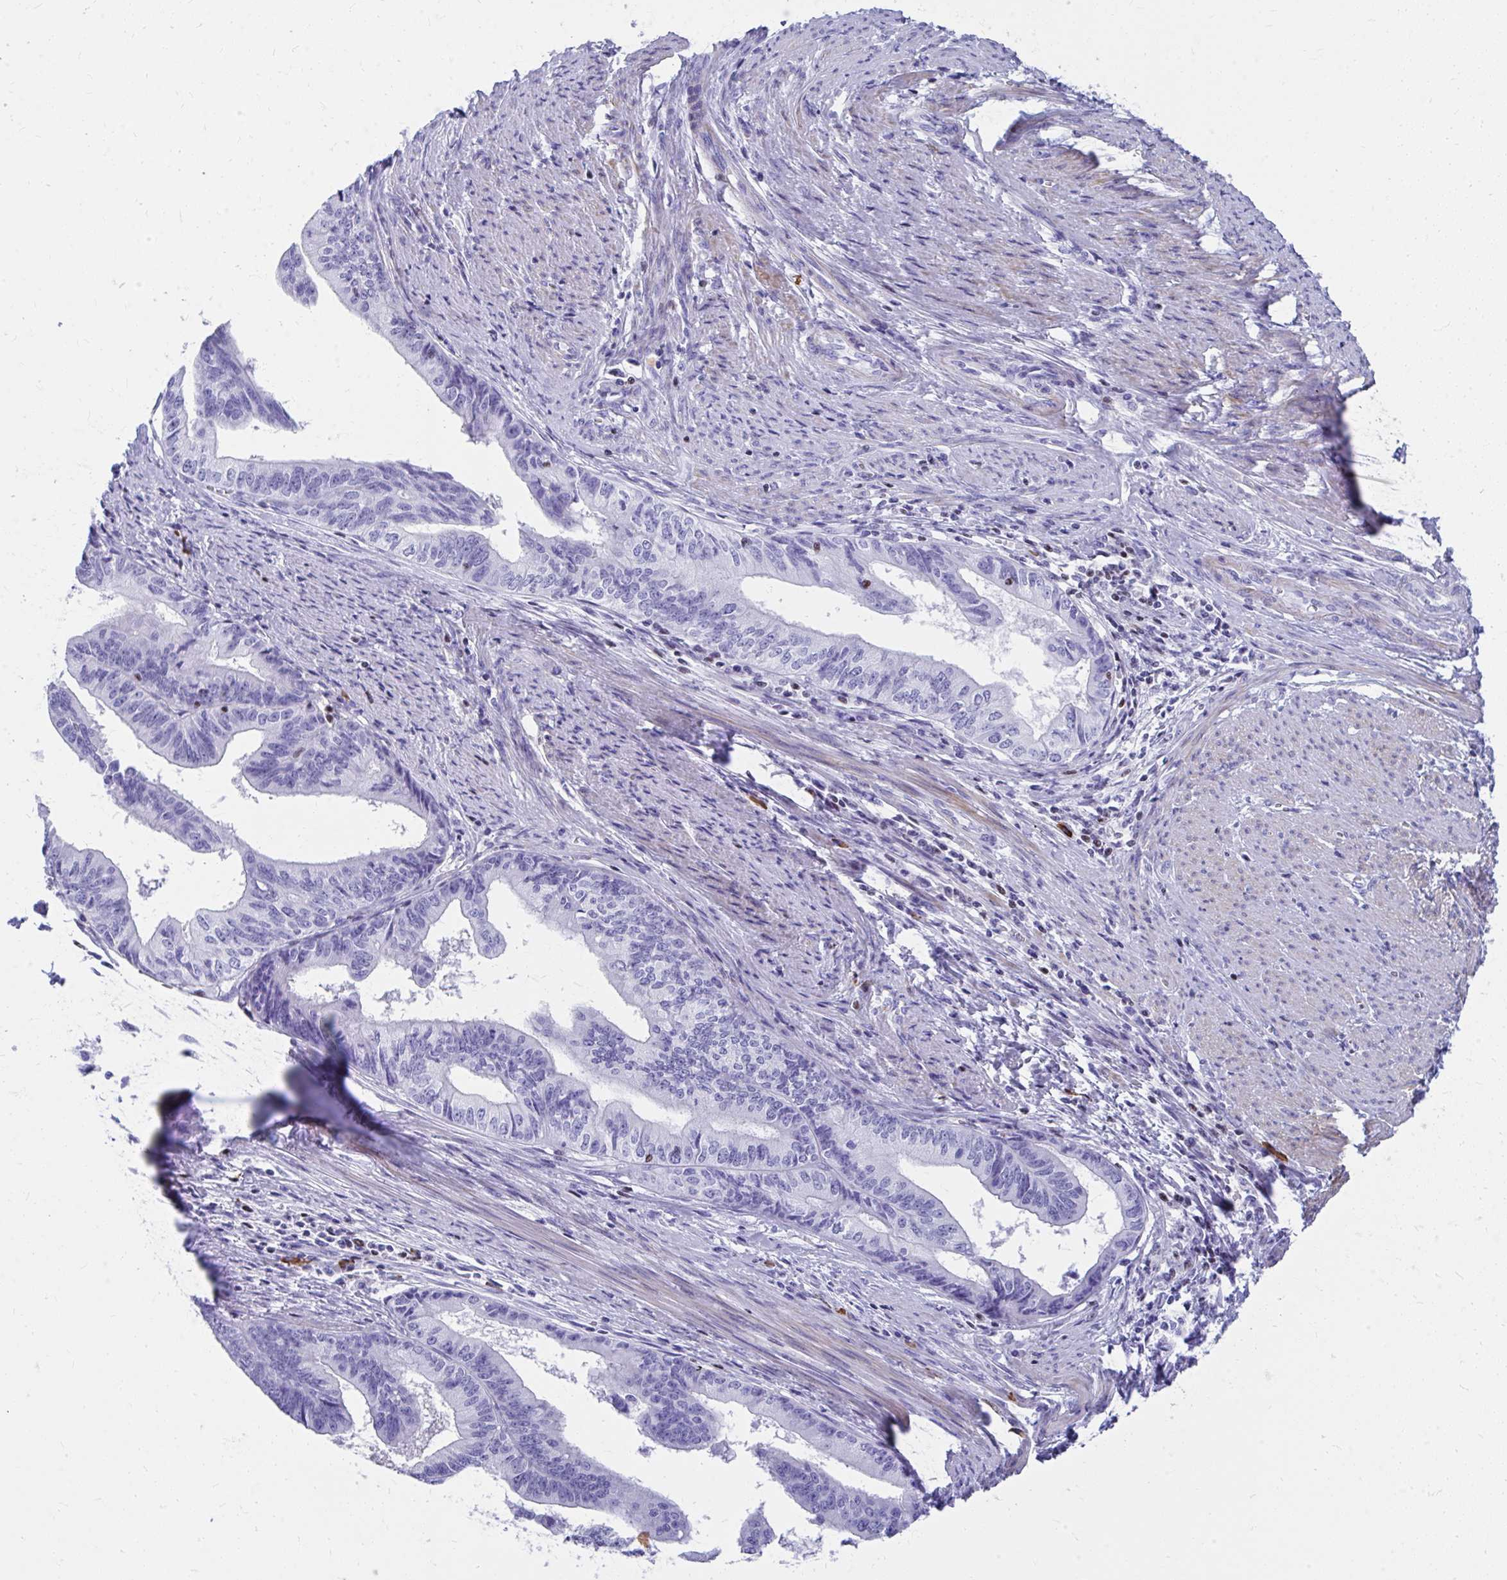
{"staining": {"intensity": "negative", "quantity": "none", "location": "none"}, "tissue": "endometrial cancer", "cell_type": "Tumor cells", "image_type": "cancer", "snomed": [{"axis": "morphology", "description": "Adenocarcinoma, NOS"}, {"axis": "topography", "description": "Endometrium"}], "caption": "Tumor cells show no significant positivity in endometrial adenocarcinoma. The staining is performed using DAB (3,3'-diaminobenzidine) brown chromogen with nuclei counter-stained in using hematoxylin.", "gene": "RUNX3", "patient": {"sex": "female", "age": 65}}